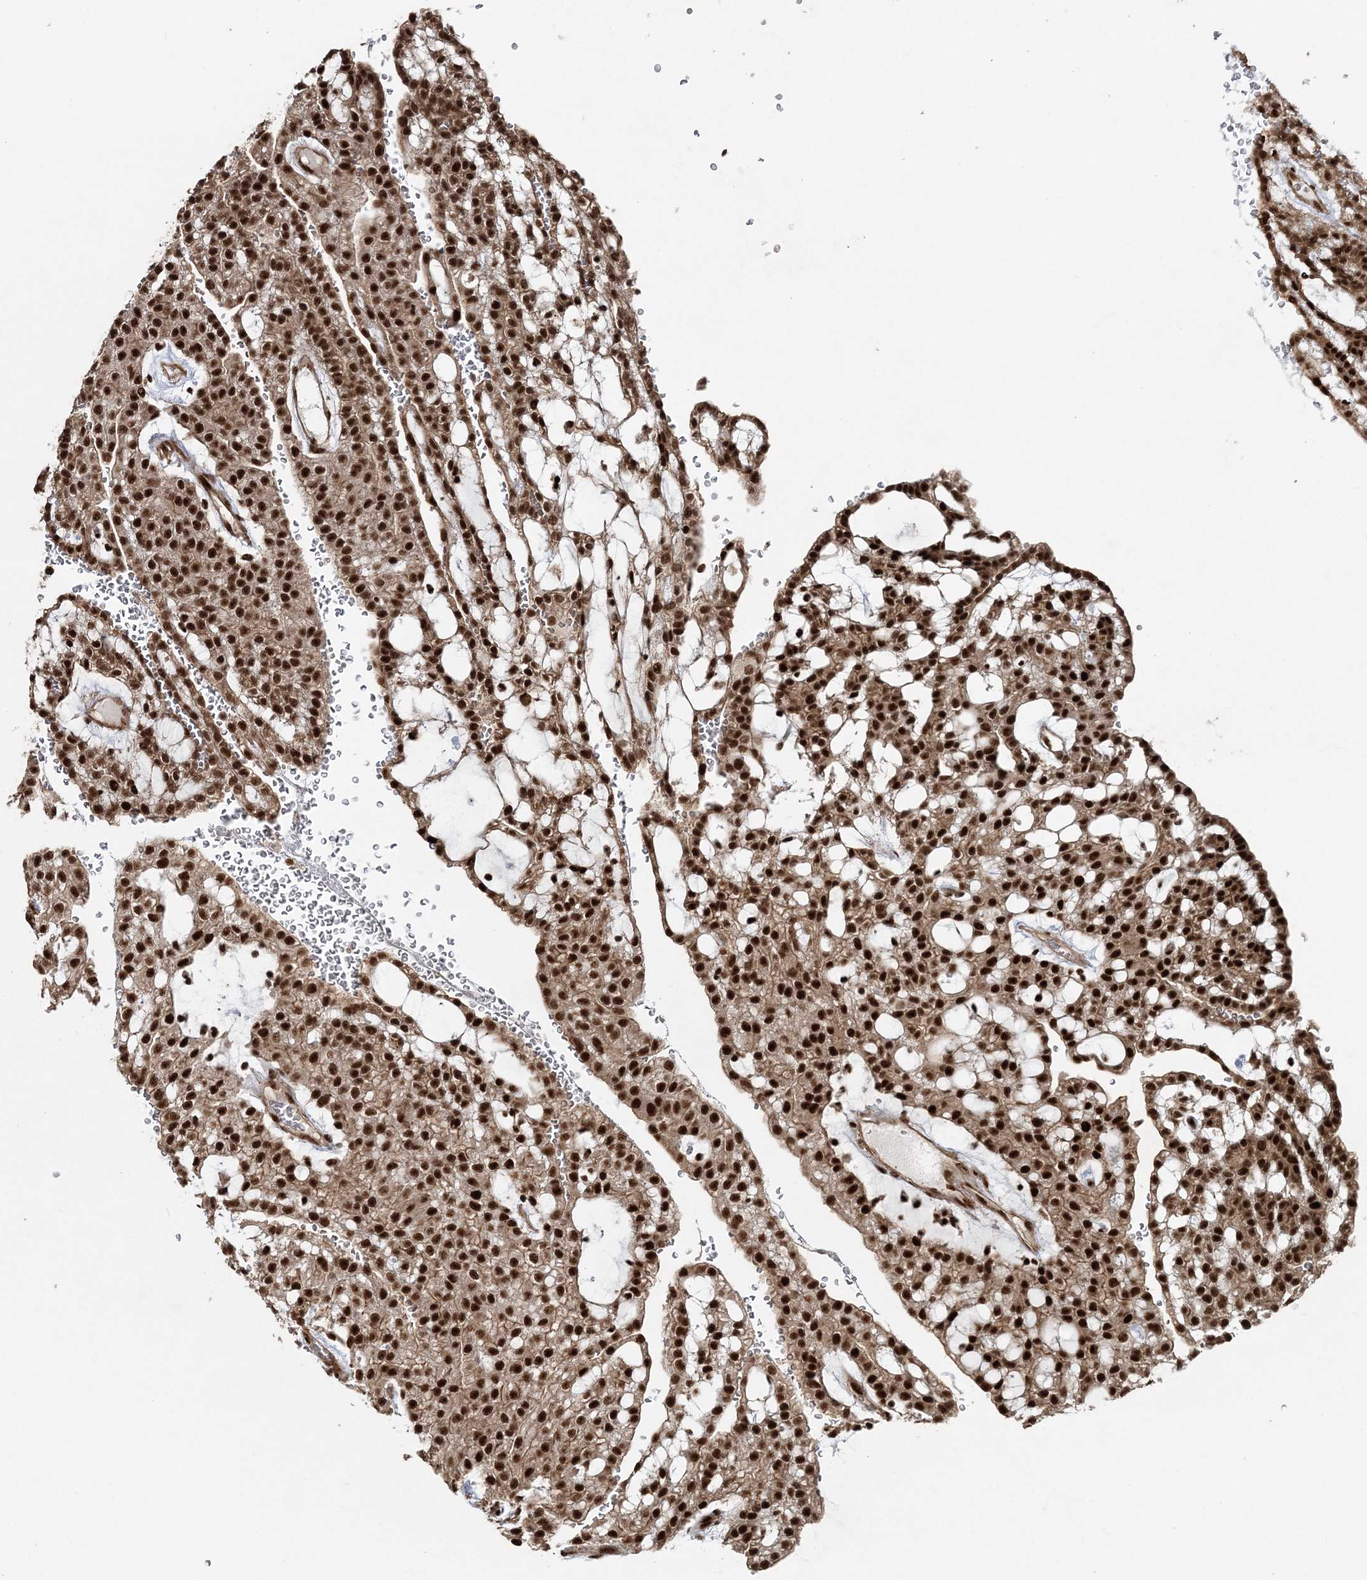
{"staining": {"intensity": "strong", "quantity": ">75%", "location": "nuclear"}, "tissue": "renal cancer", "cell_type": "Tumor cells", "image_type": "cancer", "snomed": [{"axis": "morphology", "description": "Adenocarcinoma, NOS"}, {"axis": "topography", "description": "Kidney"}], "caption": "This micrograph demonstrates IHC staining of human renal cancer (adenocarcinoma), with high strong nuclear positivity in approximately >75% of tumor cells.", "gene": "EXOSC8", "patient": {"sex": "male", "age": 63}}